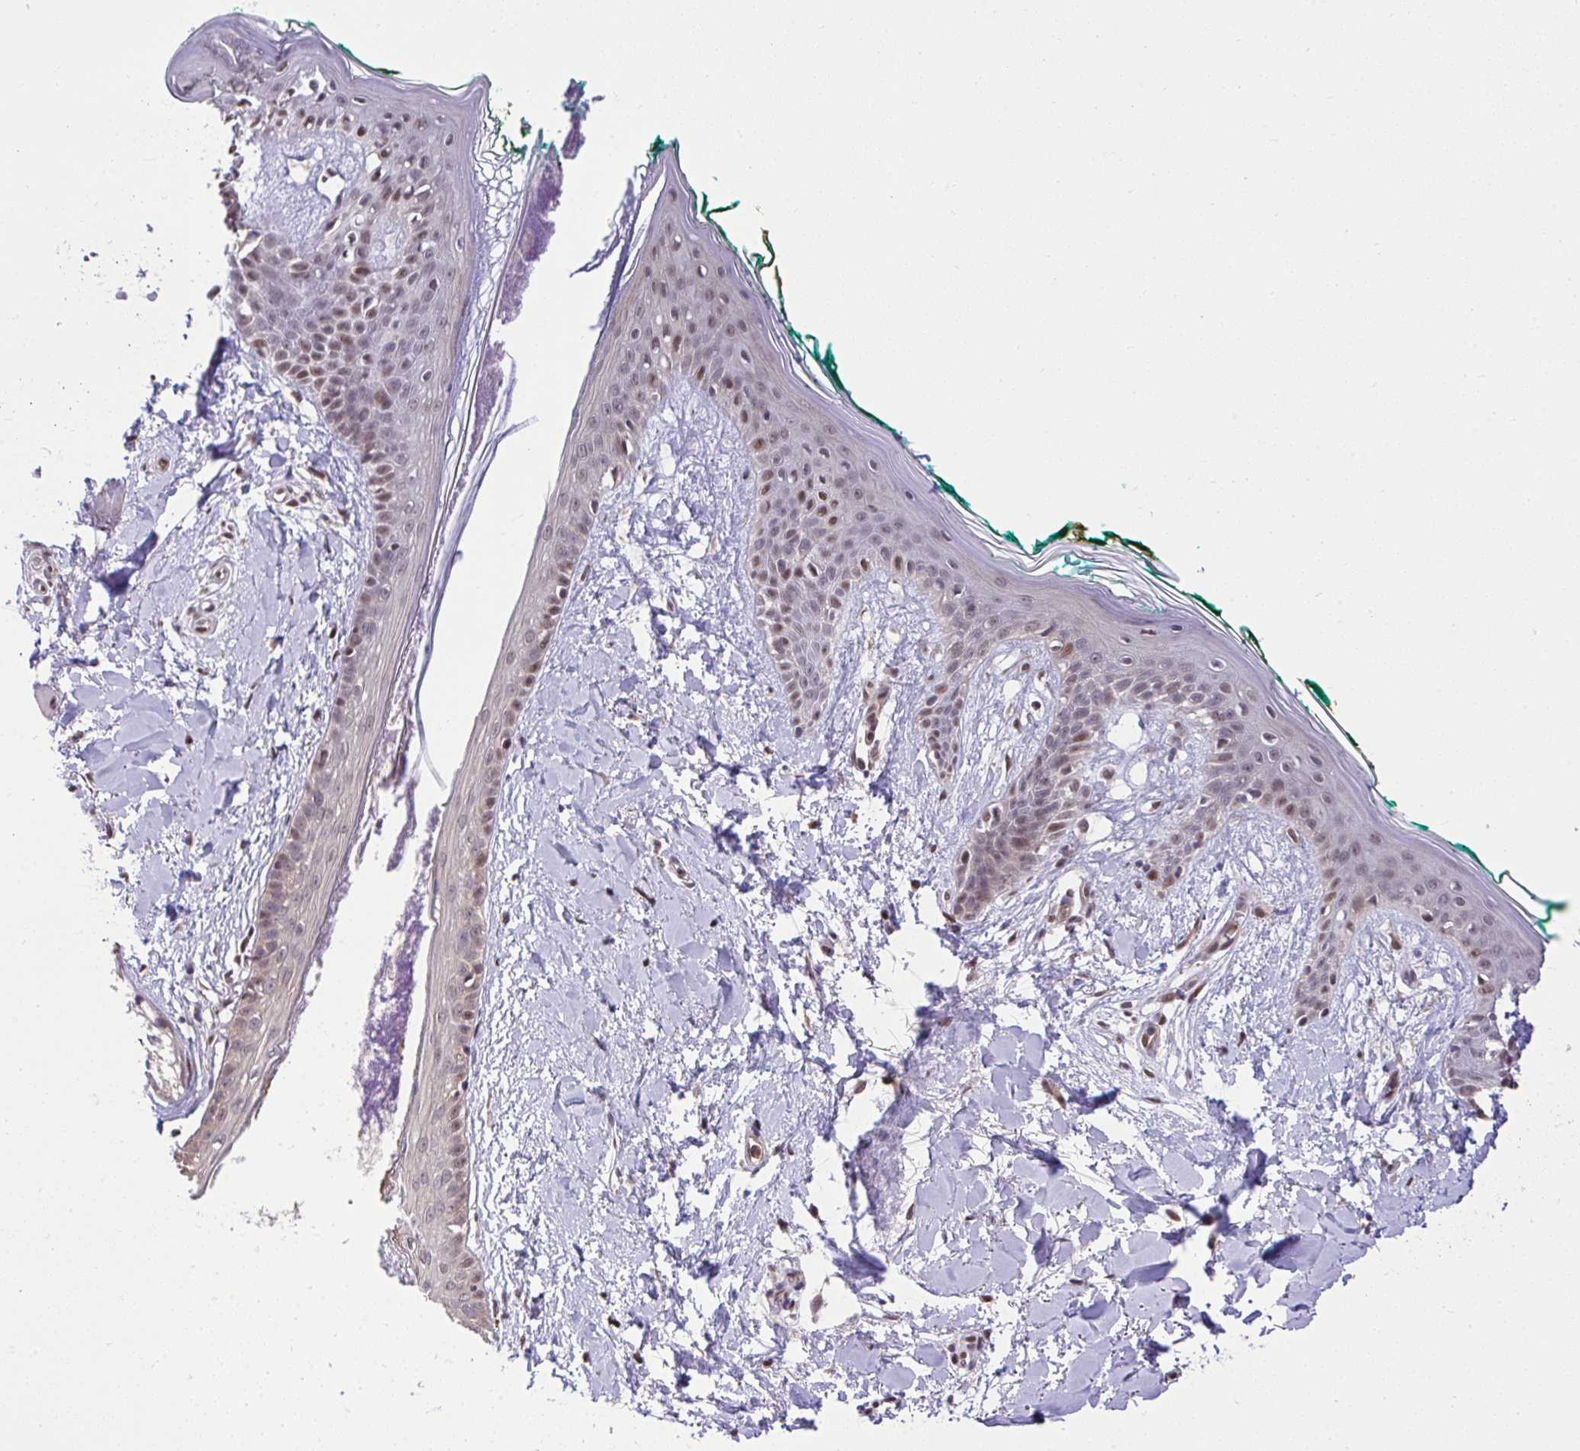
{"staining": {"intensity": "moderate", "quantity": ">75%", "location": "cytoplasmic/membranous,nuclear"}, "tissue": "skin", "cell_type": "Fibroblasts", "image_type": "normal", "snomed": [{"axis": "morphology", "description": "Normal tissue, NOS"}, {"axis": "topography", "description": "Skin"}], "caption": "Brown immunohistochemical staining in normal skin exhibits moderate cytoplasmic/membranous,nuclear staining in approximately >75% of fibroblasts.", "gene": "GLIS3", "patient": {"sex": "female", "age": 34}}